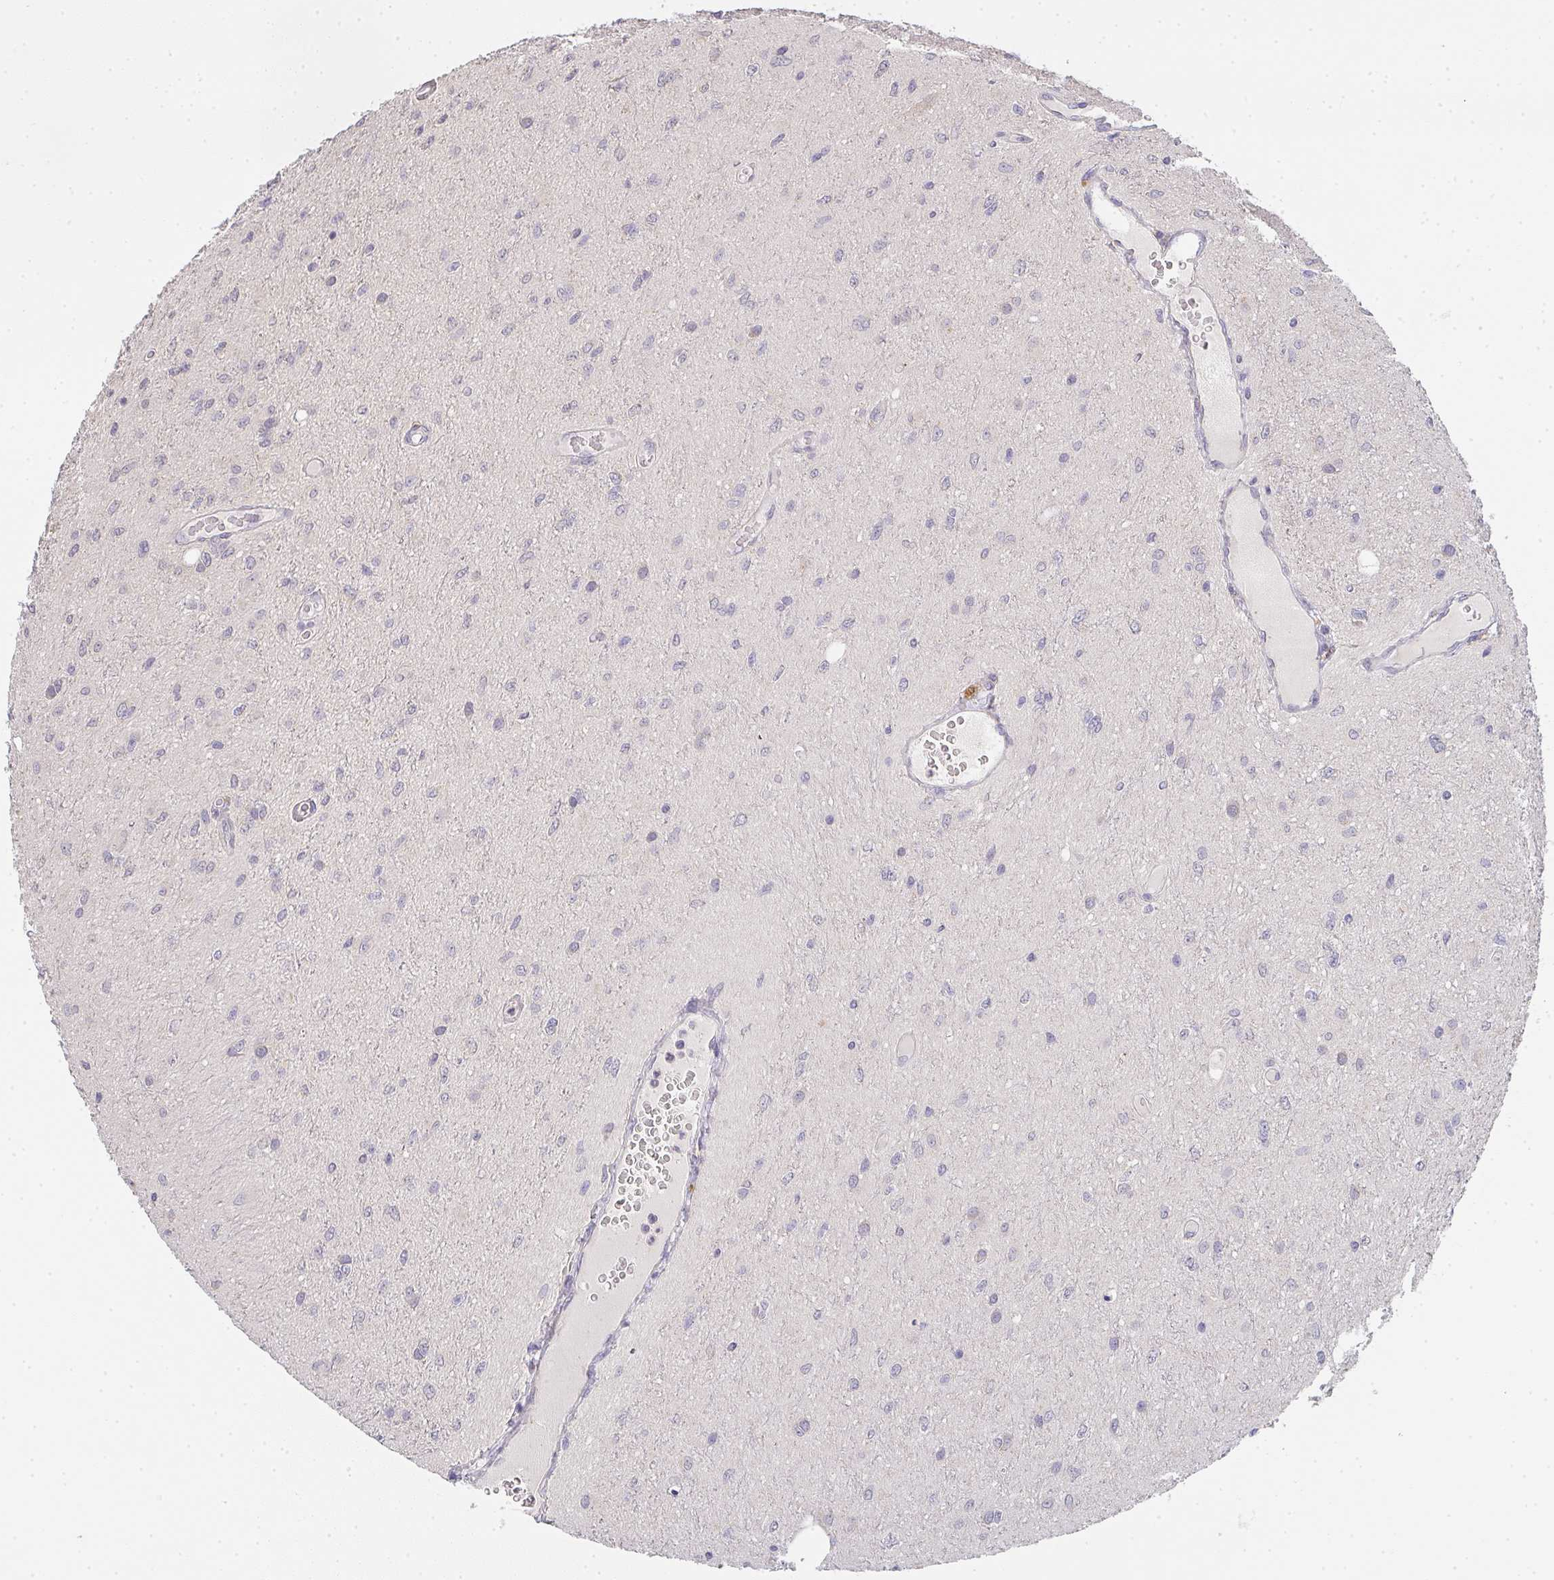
{"staining": {"intensity": "negative", "quantity": "none", "location": "none"}, "tissue": "glioma", "cell_type": "Tumor cells", "image_type": "cancer", "snomed": [{"axis": "morphology", "description": "Glioma, malignant, Low grade"}, {"axis": "topography", "description": "Cerebellum"}], "caption": "This is an IHC histopathology image of low-grade glioma (malignant). There is no positivity in tumor cells.", "gene": "TMEM219", "patient": {"sex": "female", "age": 5}}